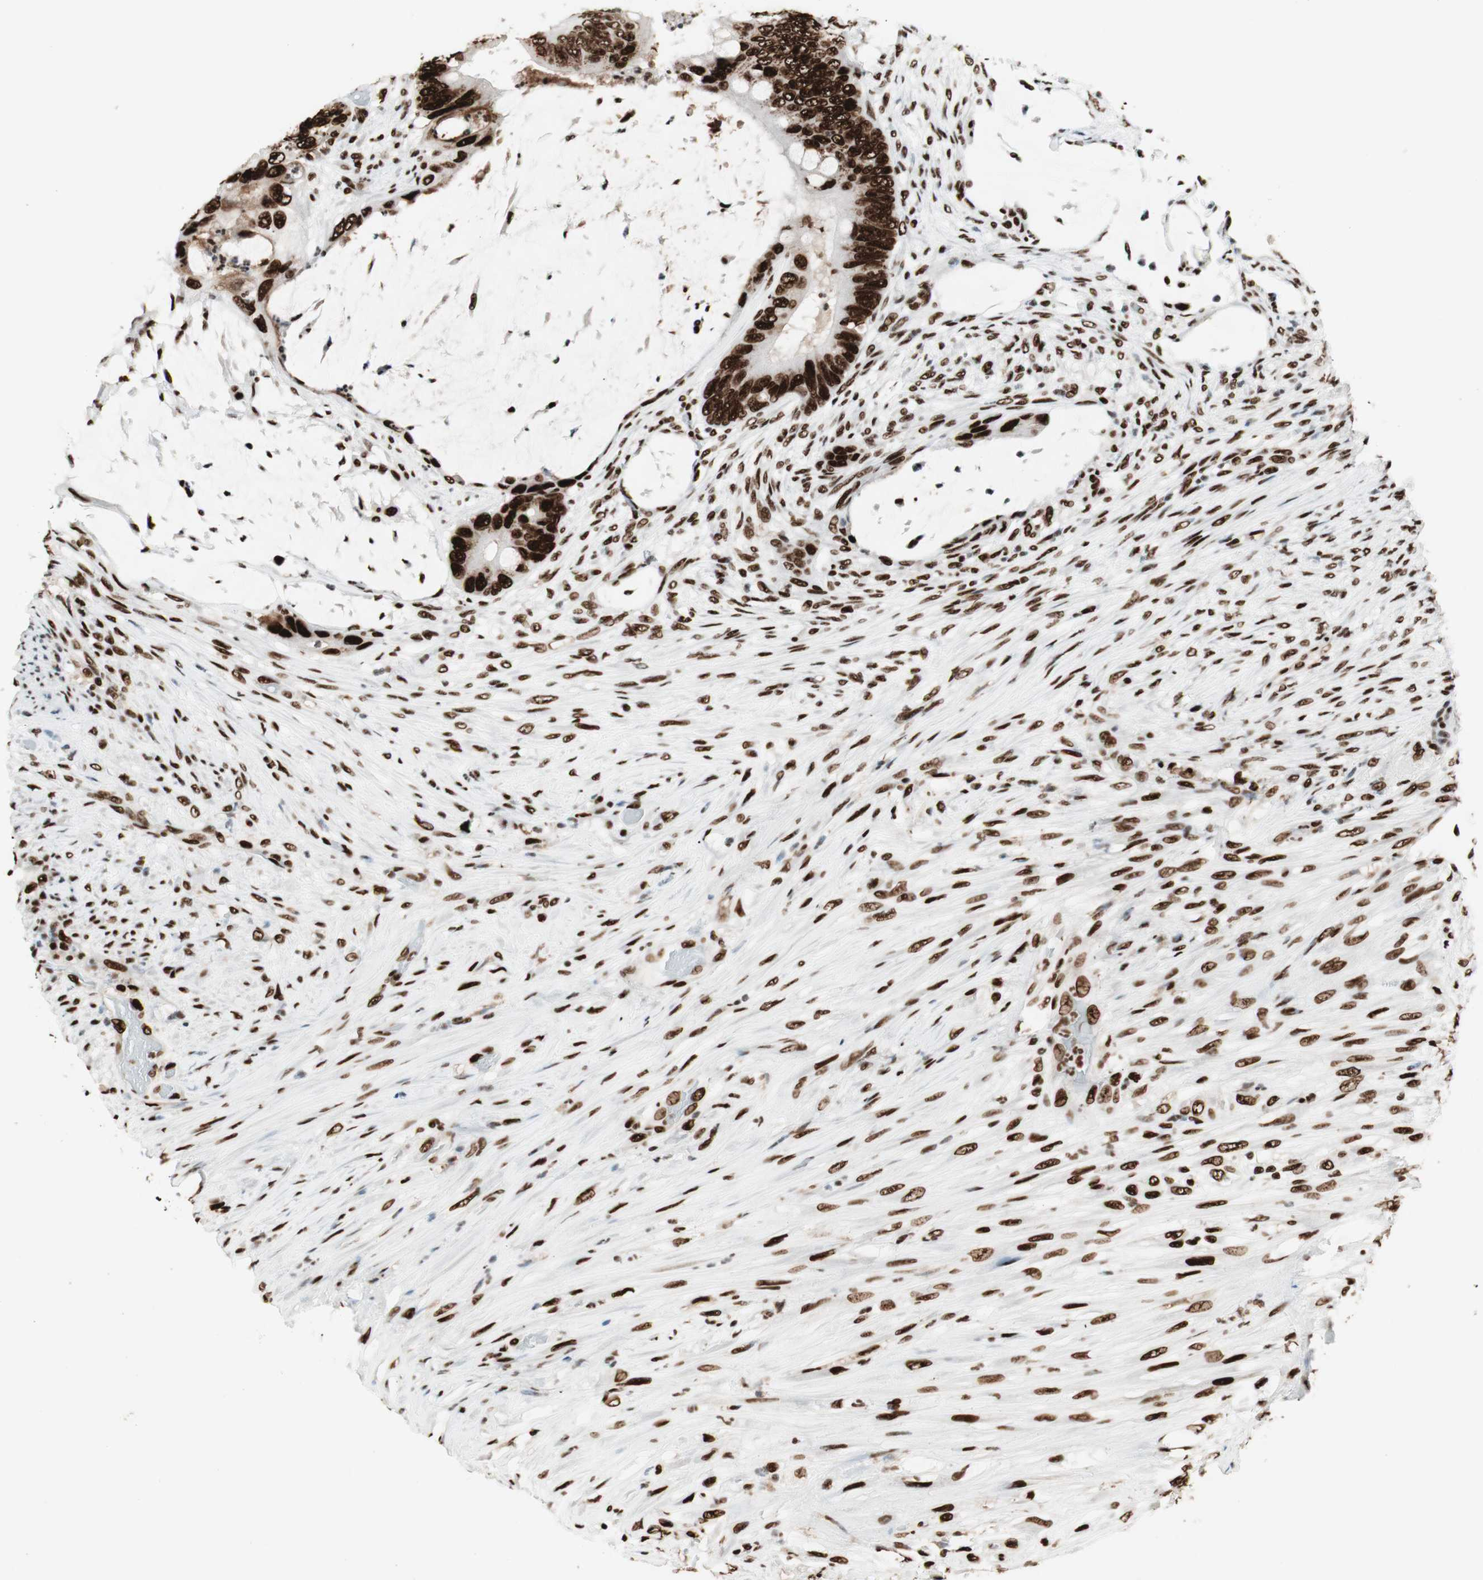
{"staining": {"intensity": "strong", "quantity": ">75%", "location": "nuclear"}, "tissue": "colorectal cancer", "cell_type": "Tumor cells", "image_type": "cancer", "snomed": [{"axis": "morphology", "description": "Adenocarcinoma, NOS"}, {"axis": "topography", "description": "Rectum"}], "caption": "IHC (DAB (3,3'-diaminobenzidine)) staining of colorectal cancer (adenocarcinoma) demonstrates strong nuclear protein staining in approximately >75% of tumor cells. Immunohistochemistry (ihc) stains the protein of interest in brown and the nuclei are stained blue.", "gene": "PSME3", "patient": {"sex": "female", "age": 77}}